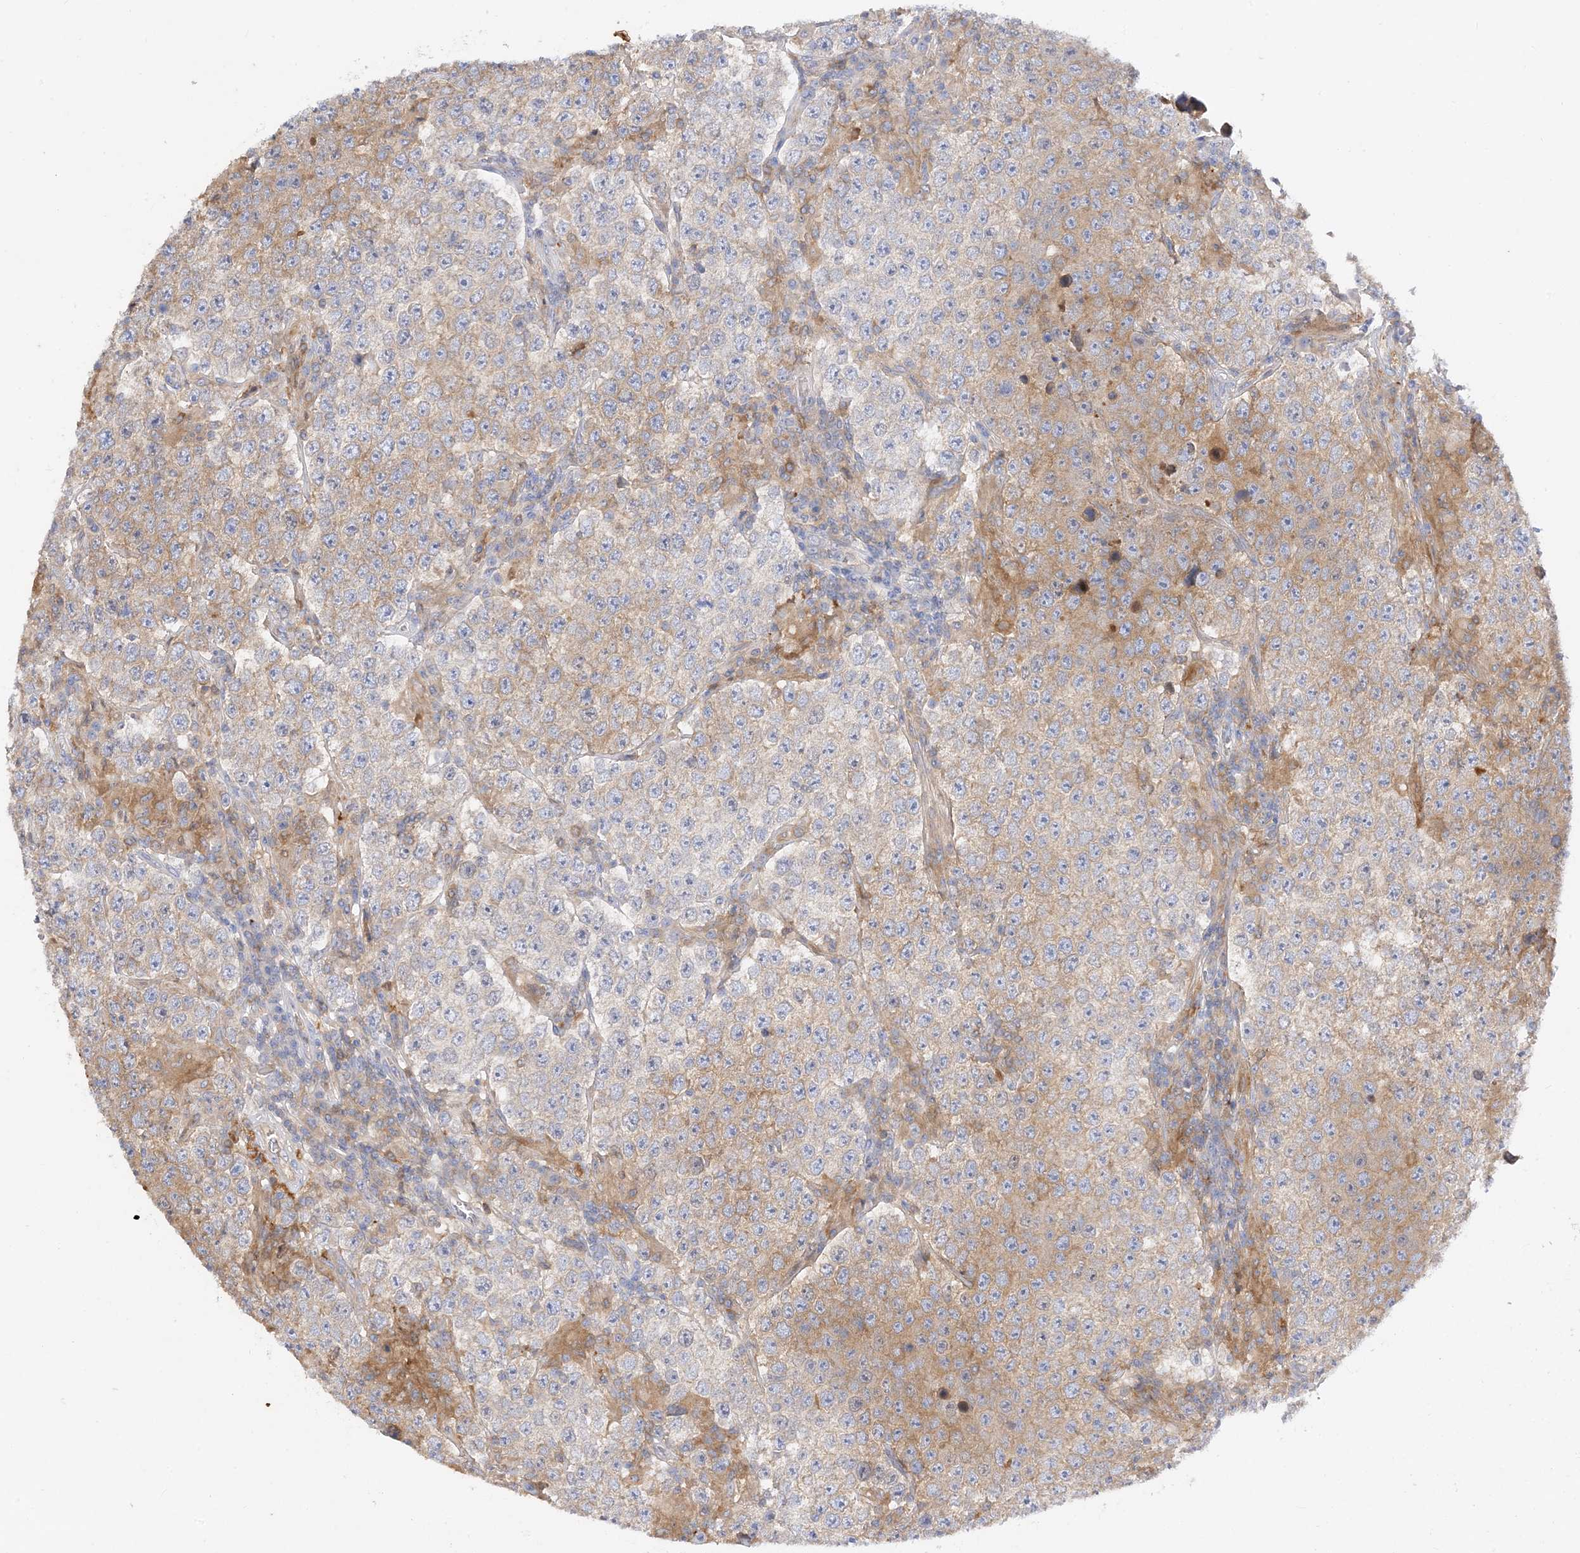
{"staining": {"intensity": "weak", "quantity": "<25%", "location": "cytoplasmic/membranous"}, "tissue": "testis cancer", "cell_type": "Tumor cells", "image_type": "cancer", "snomed": [{"axis": "morphology", "description": "Normal tissue, NOS"}, {"axis": "morphology", "description": "Urothelial carcinoma, High grade"}, {"axis": "morphology", "description": "Seminoma, NOS"}, {"axis": "morphology", "description": "Carcinoma, Embryonal, NOS"}, {"axis": "topography", "description": "Urinary bladder"}, {"axis": "topography", "description": "Testis"}], "caption": "Tumor cells are negative for brown protein staining in testis high-grade urothelial carcinoma. (DAB IHC, high magnification).", "gene": "ARV1", "patient": {"sex": "male", "age": 41}}